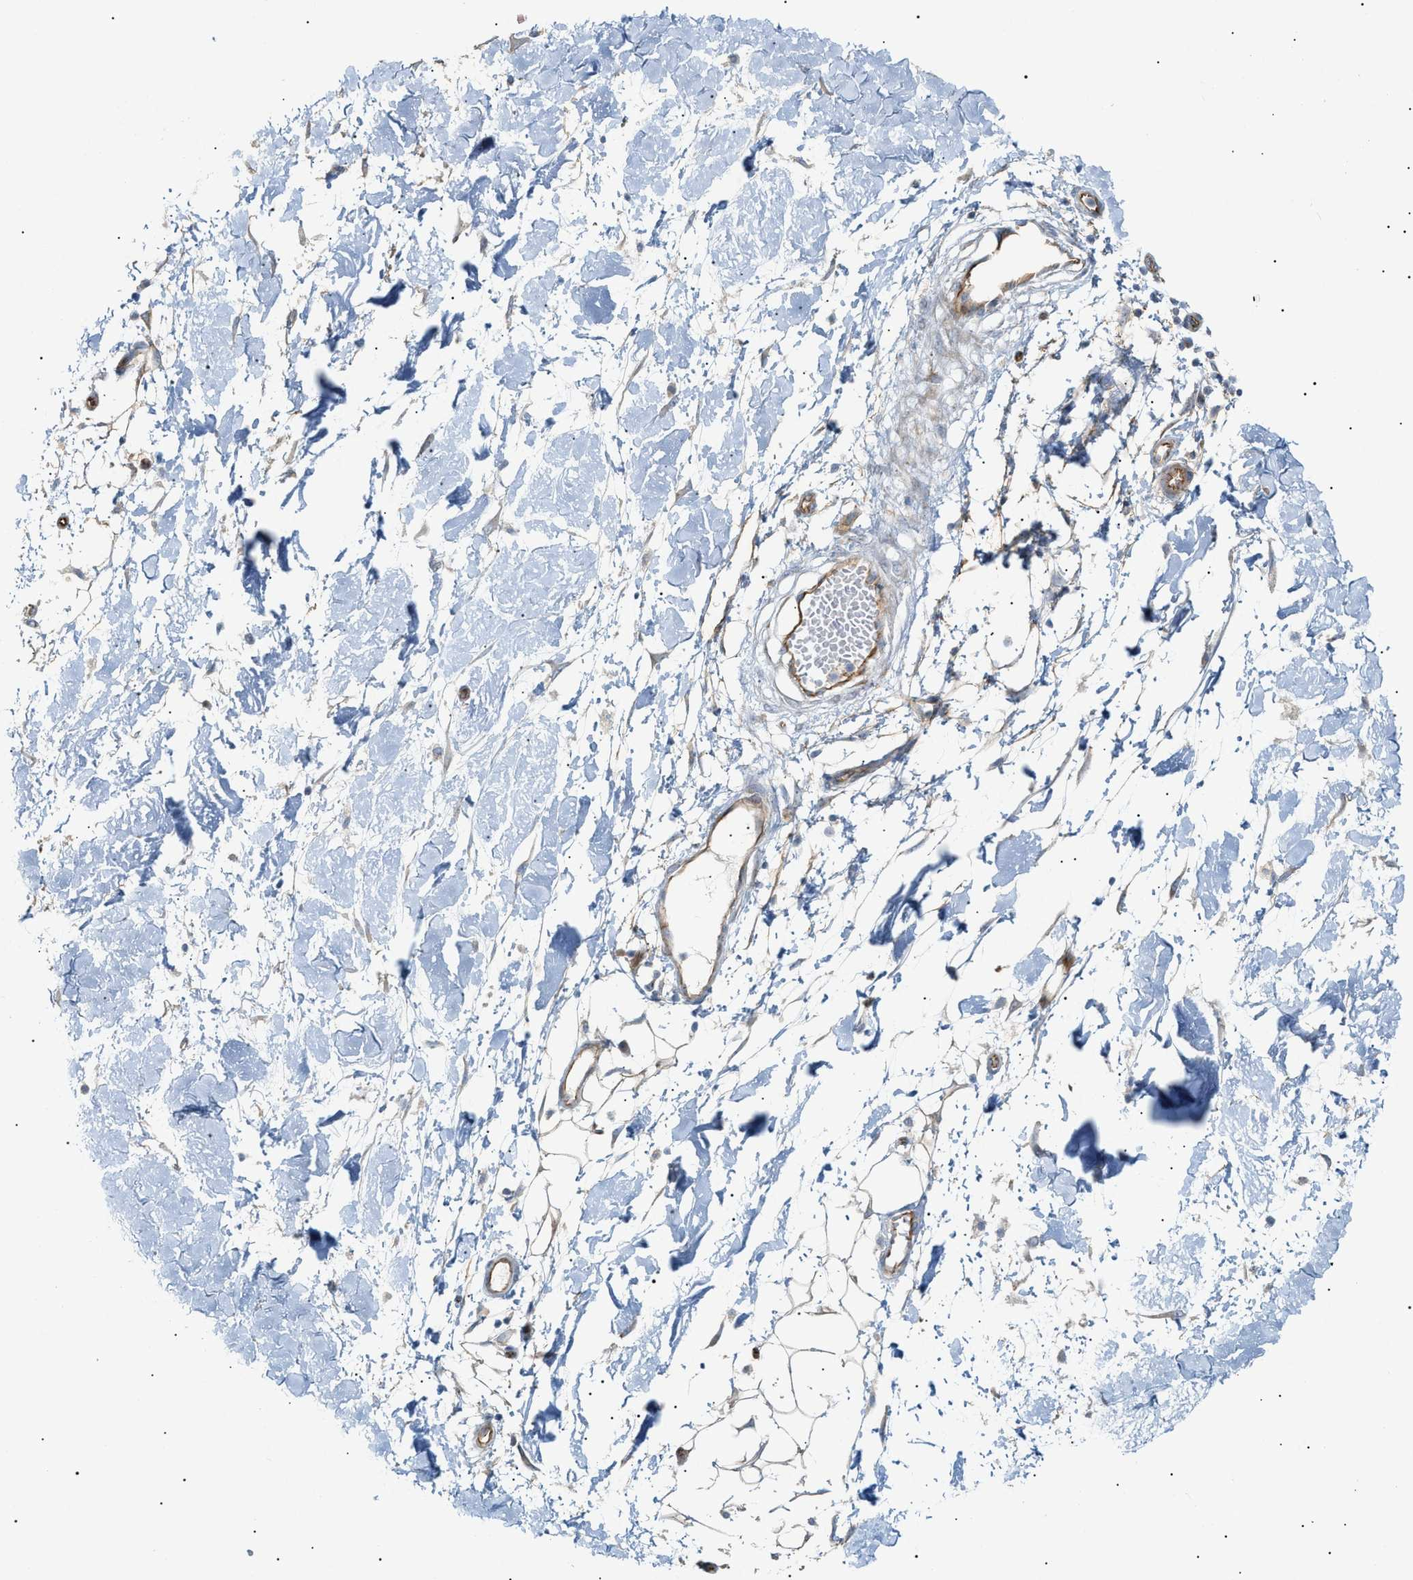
{"staining": {"intensity": "weak", "quantity": ">75%", "location": "cytoplasmic/membranous"}, "tissue": "adipose tissue", "cell_type": "Adipocytes", "image_type": "normal", "snomed": [{"axis": "morphology", "description": "Normal tissue, NOS"}, {"axis": "morphology", "description": "Squamous cell carcinoma, NOS"}, {"axis": "topography", "description": "Skin"}, {"axis": "topography", "description": "Peripheral nerve tissue"}], "caption": "Protein staining of normal adipose tissue displays weak cytoplasmic/membranous expression in approximately >75% of adipocytes. (DAB = brown stain, brightfield microscopy at high magnification).", "gene": "ZFHX2", "patient": {"sex": "male", "age": 83}}